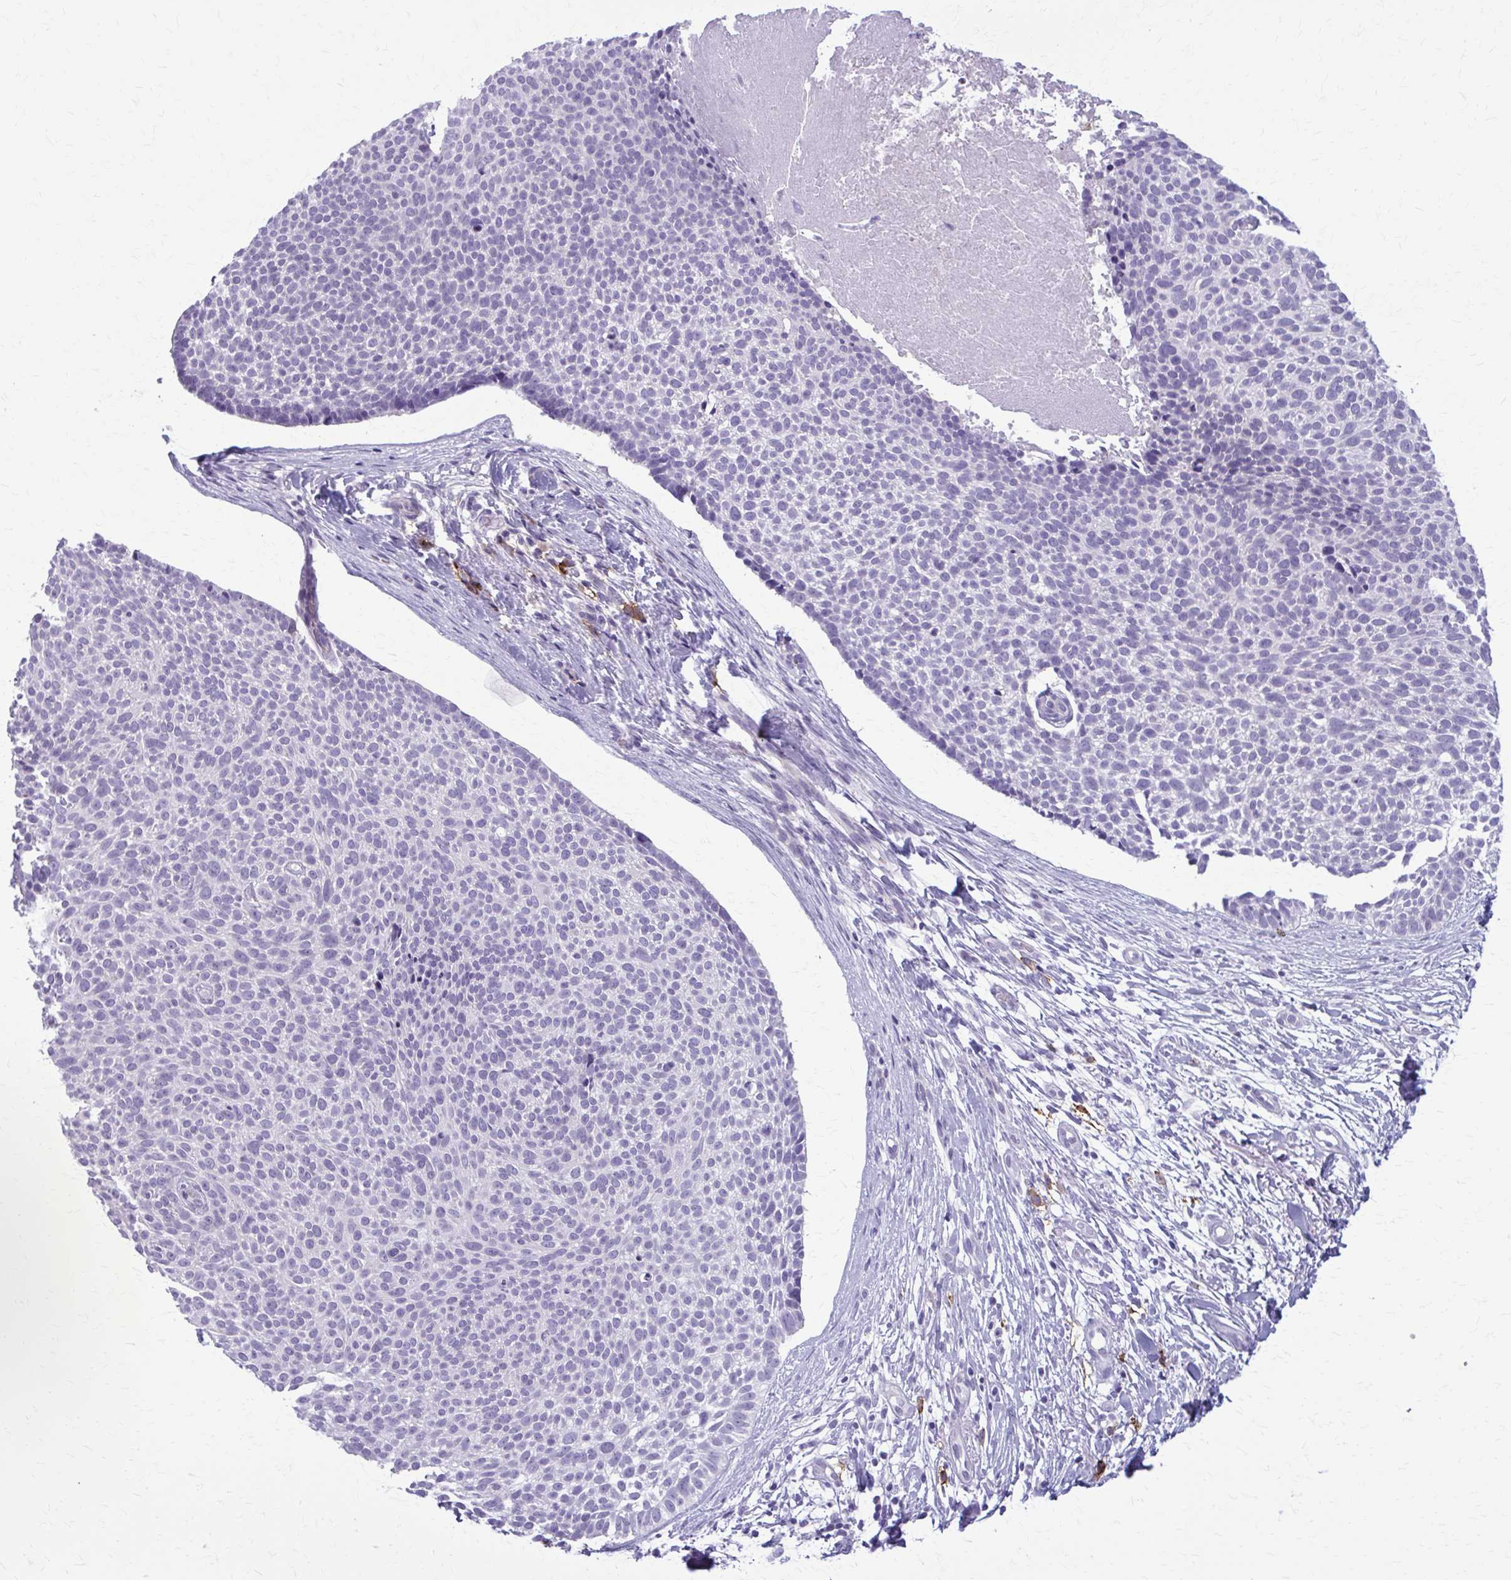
{"staining": {"intensity": "negative", "quantity": "none", "location": "none"}, "tissue": "skin cancer", "cell_type": "Tumor cells", "image_type": "cancer", "snomed": [{"axis": "morphology", "description": "Basal cell carcinoma"}, {"axis": "topography", "description": "Skin"}, {"axis": "topography", "description": "Skin of back"}], "caption": "Immunohistochemistry histopathology image of neoplastic tissue: human skin cancer (basal cell carcinoma) stained with DAB (3,3'-diaminobenzidine) displays no significant protein staining in tumor cells.", "gene": "CD38", "patient": {"sex": "male", "age": 81}}